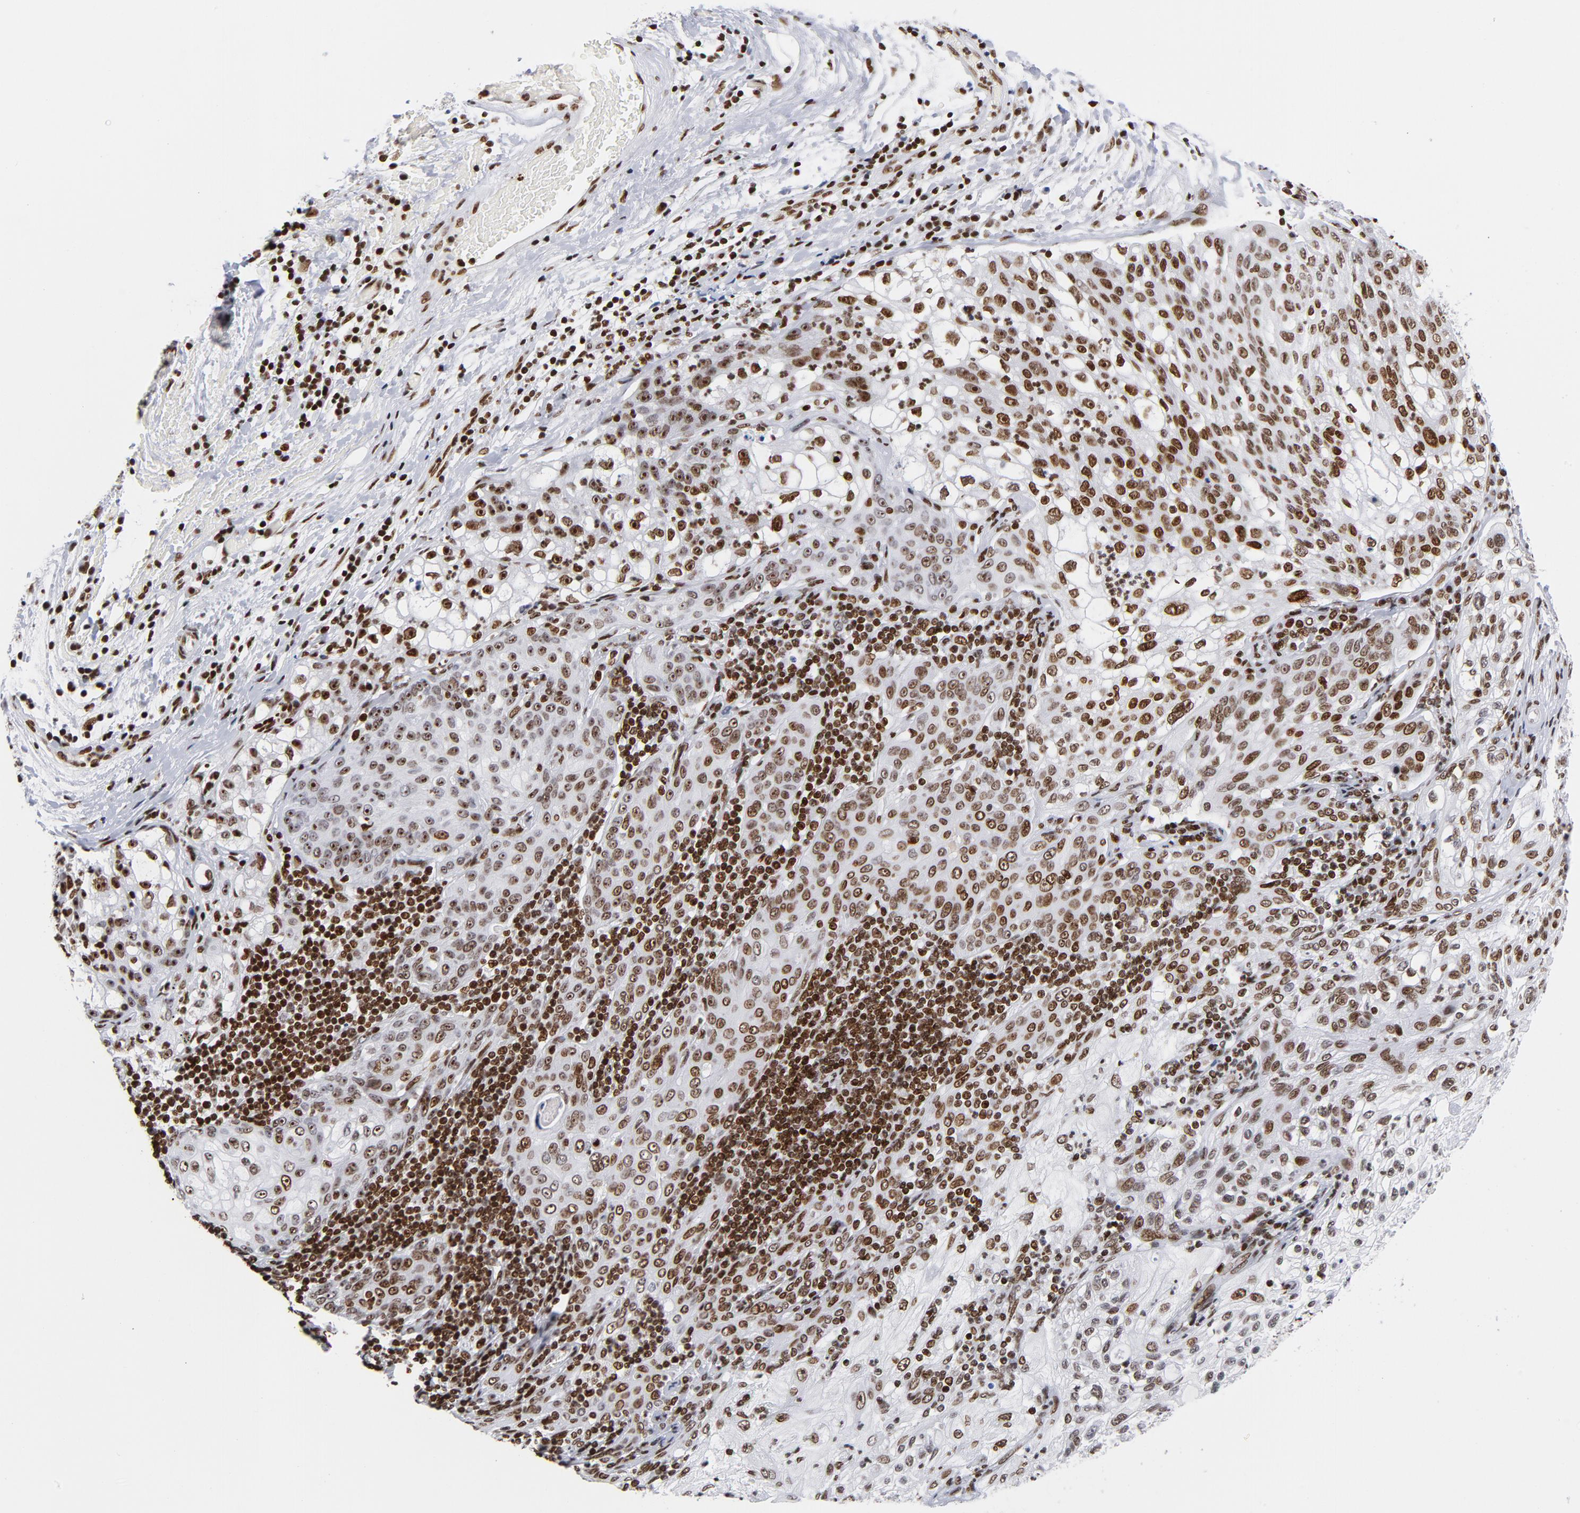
{"staining": {"intensity": "moderate", "quantity": ">75%", "location": "cytoplasmic/membranous,nuclear"}, "tissue": "lung cancer", "cell_type": "Tumor cells", "image_type": "cancer", "snomed": [{"axis": "morphology", "description": "Inflammation, NOS"}, {"axis": "morphology", "description": "Squamous cell carcinoma, NOS"}, {"axis": "topography", "description": "Lymph node"}, {"axis": "topography", "description": "Soft tissue"}, {"axis": "topography", "description": "Lung"}], "caption": "Lung squamous cell carcinoma tissue reveals moderate cytoplasmic/membranous and nuclear staining in about >75% of tumor cells (Stains: DAB (3,3'-diaminobenzidine) in brown, nuclei in blue, Microscopy: brightfield microscopy at high magnification).", "gene": "TOP2B", "patient": {"sex": "male", "age": 66}}